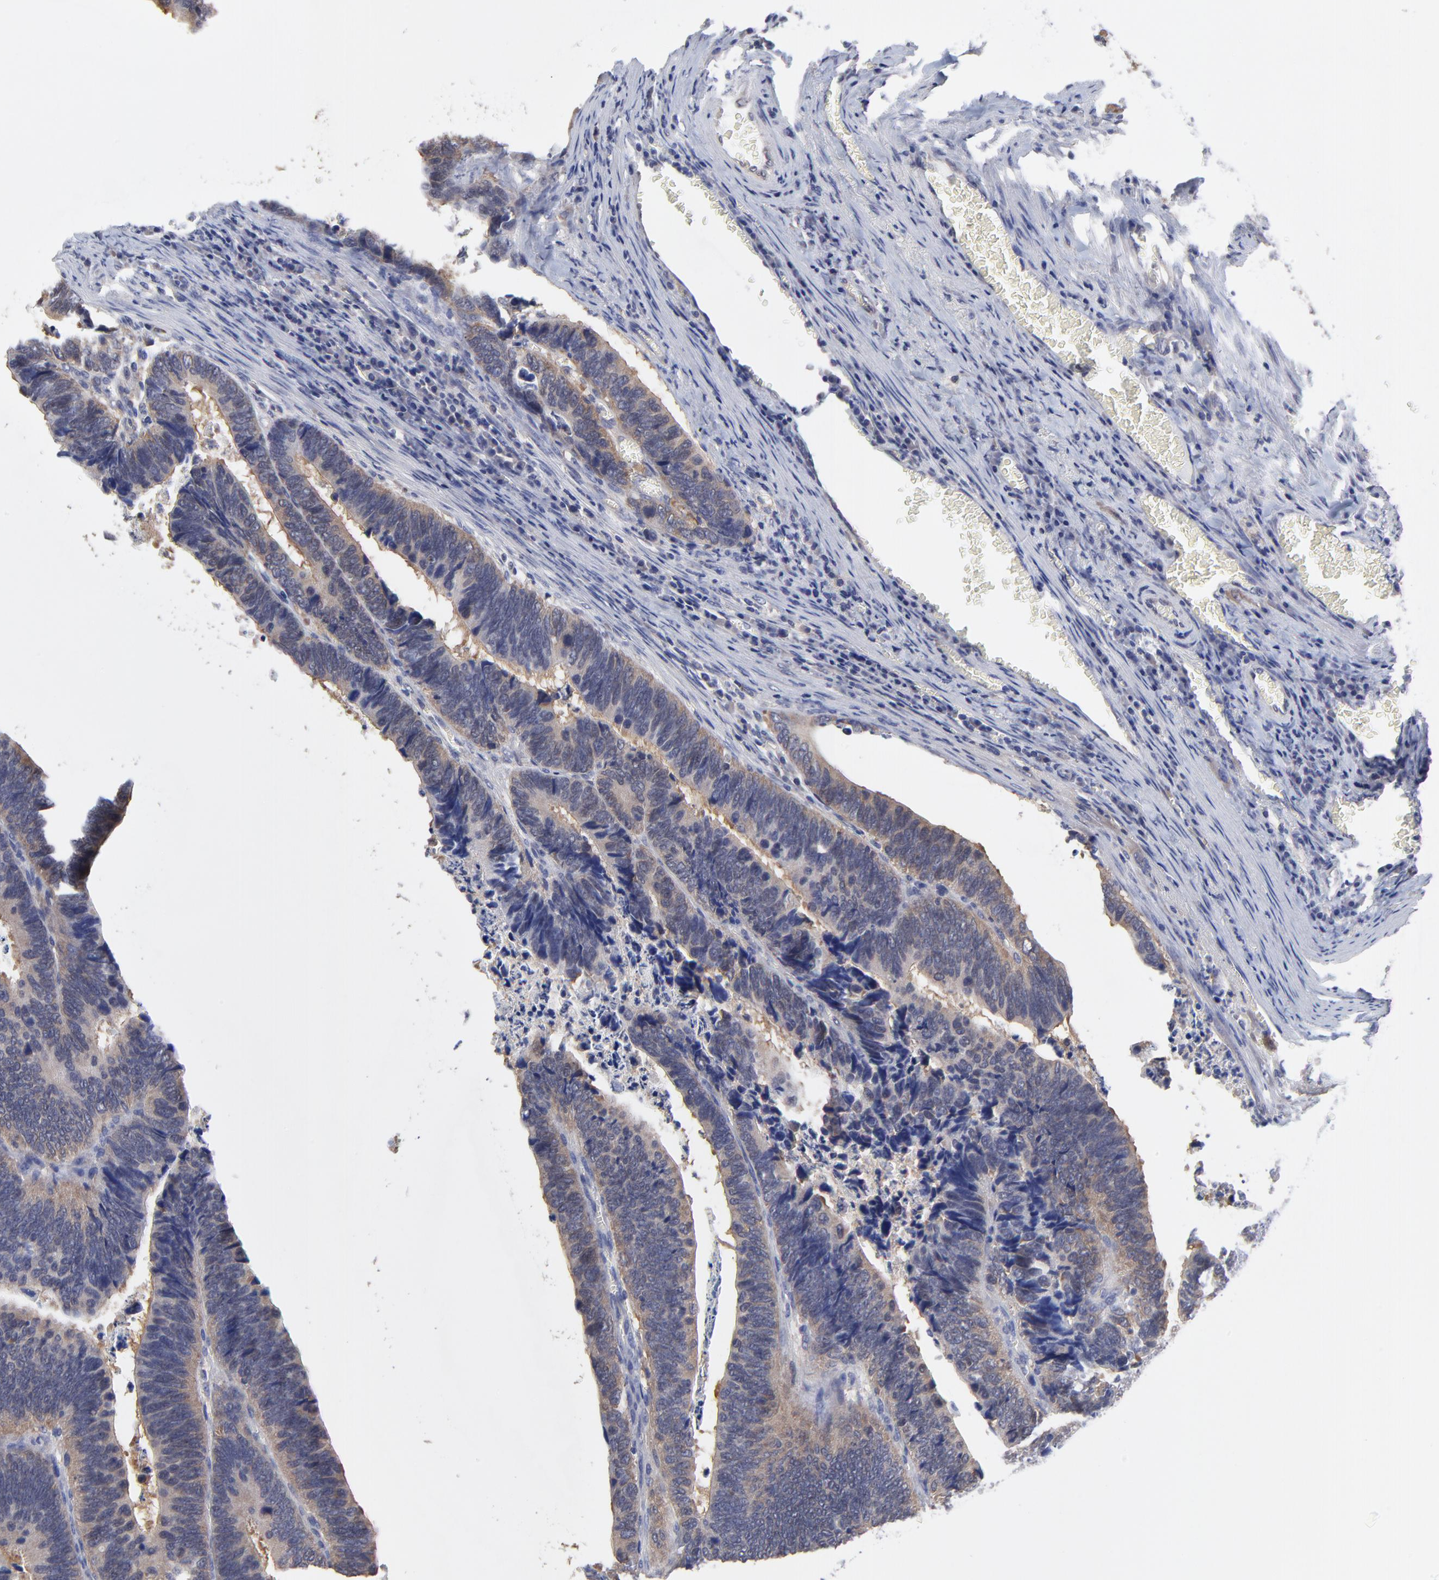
{"staining": {"intensity": "weak", "quantity": ">75%", "location": "cytoplasmic/membranous"}, "tissue": "colorectal cancer", "cell_type": "Tumor cells", "image_type": "cancer", "snomed": [{"axis": "morphology", "description": "Adenocarcinoma, NOS"}, {"axis": "topography", "description": "Colon"}], "caption": "Weak cytoplasmic/membranous expression is present in approximately >75% of tumor cells in colorectal adenocarcinoma.", "gene": "CCT2", "patient": {"sex": "male", "age": 72}}